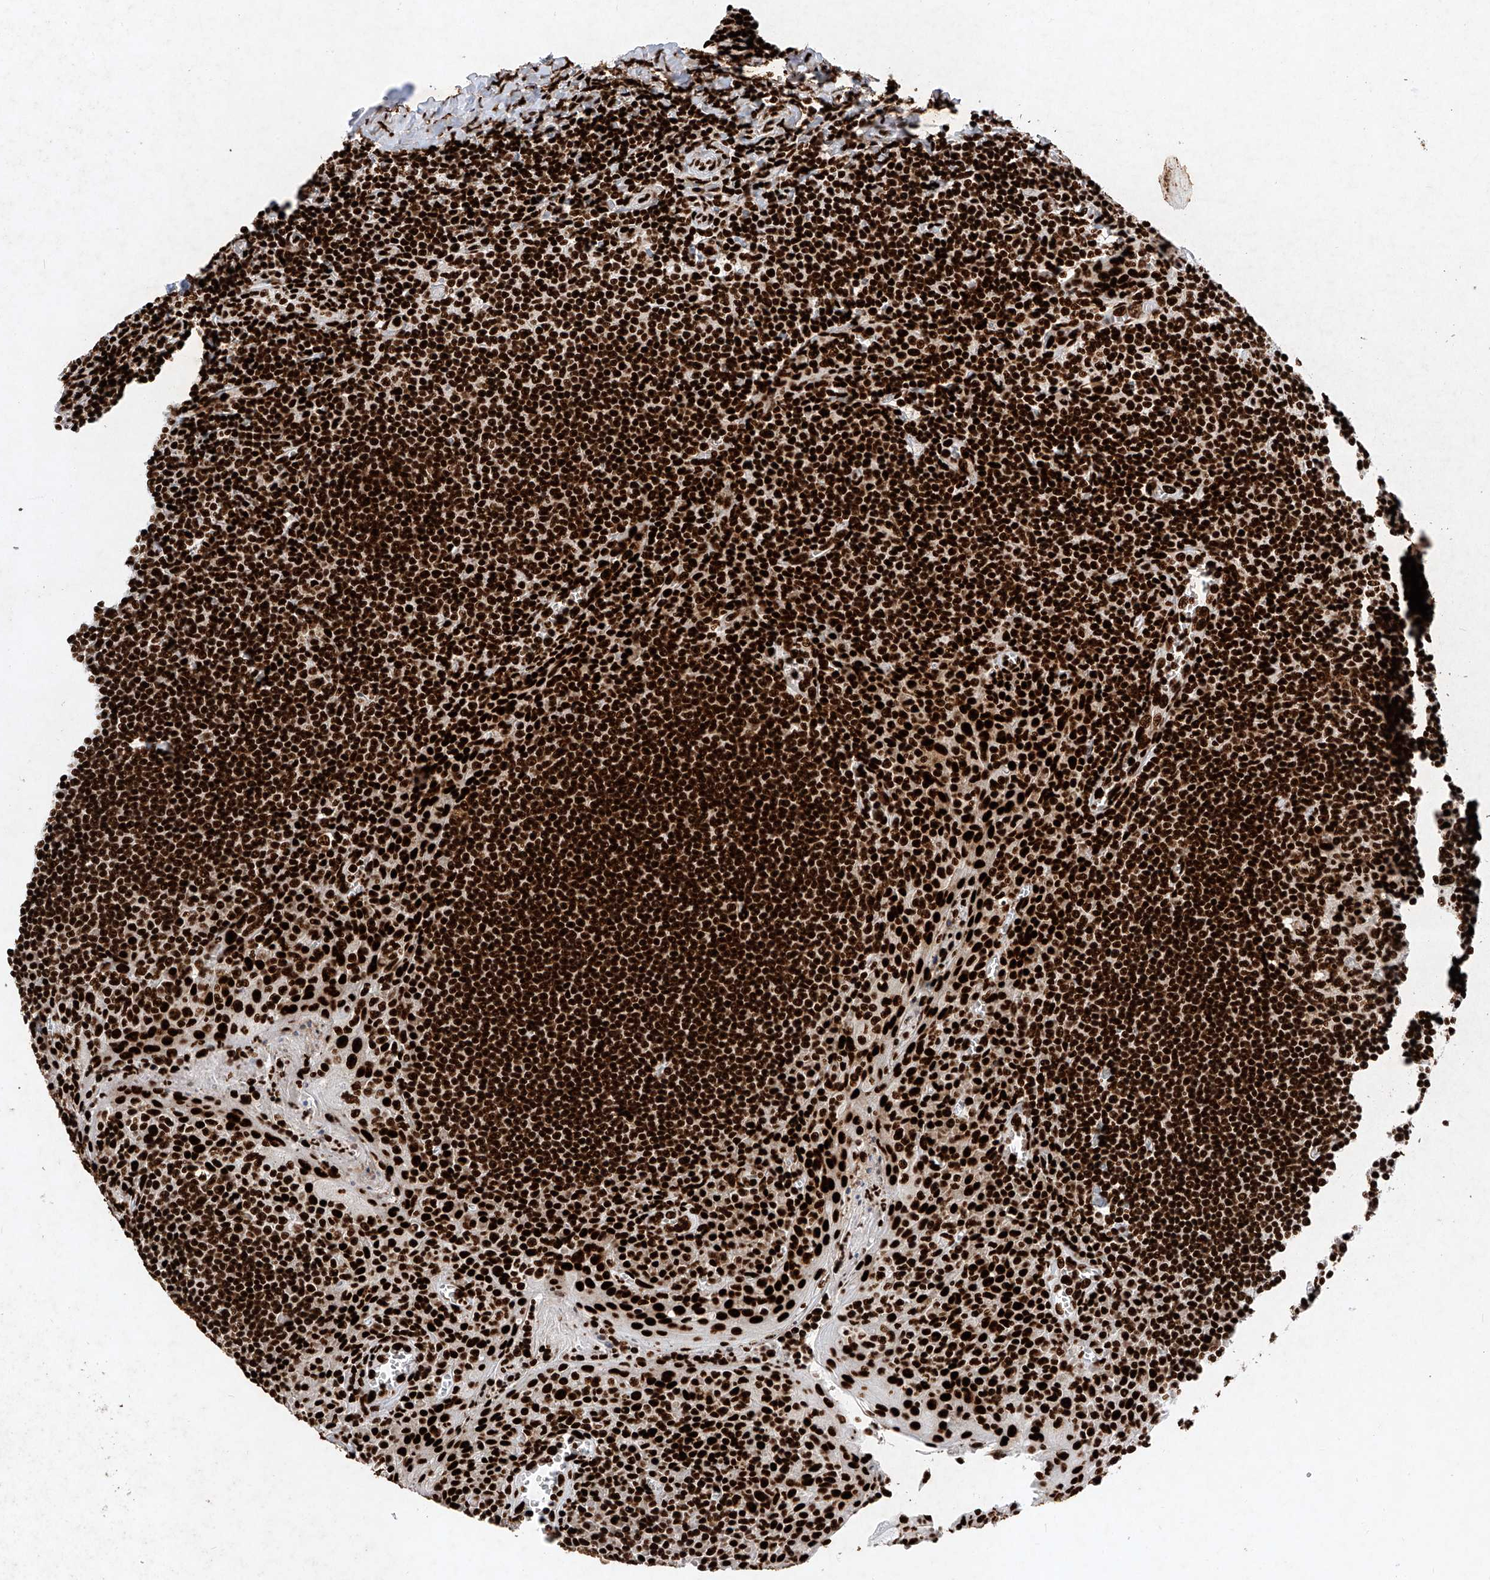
{"staining": {"intensity": "strong", "quantity": ">75%", "location": "nuclear"}, "tissue": "tonsil", "cell_type": "Germinal center cells", "image_type": "normal", "snomed": [{"axis": "morphology", "description": "Normal tissue, NOS"}, {"axis": "topography", "description": "Tonsil"}], "caption": "Immunohistochemical staining of normal human tonsil reveals high levels of strong nuclear expression in approximately >75% of germinal center cells. (DAB (3,3'-diaminobenzidine) IHC with brightfield microscopy, high magnification).", "gene": "SRSF6", "patient": {"sex": "male", "age": 27}}